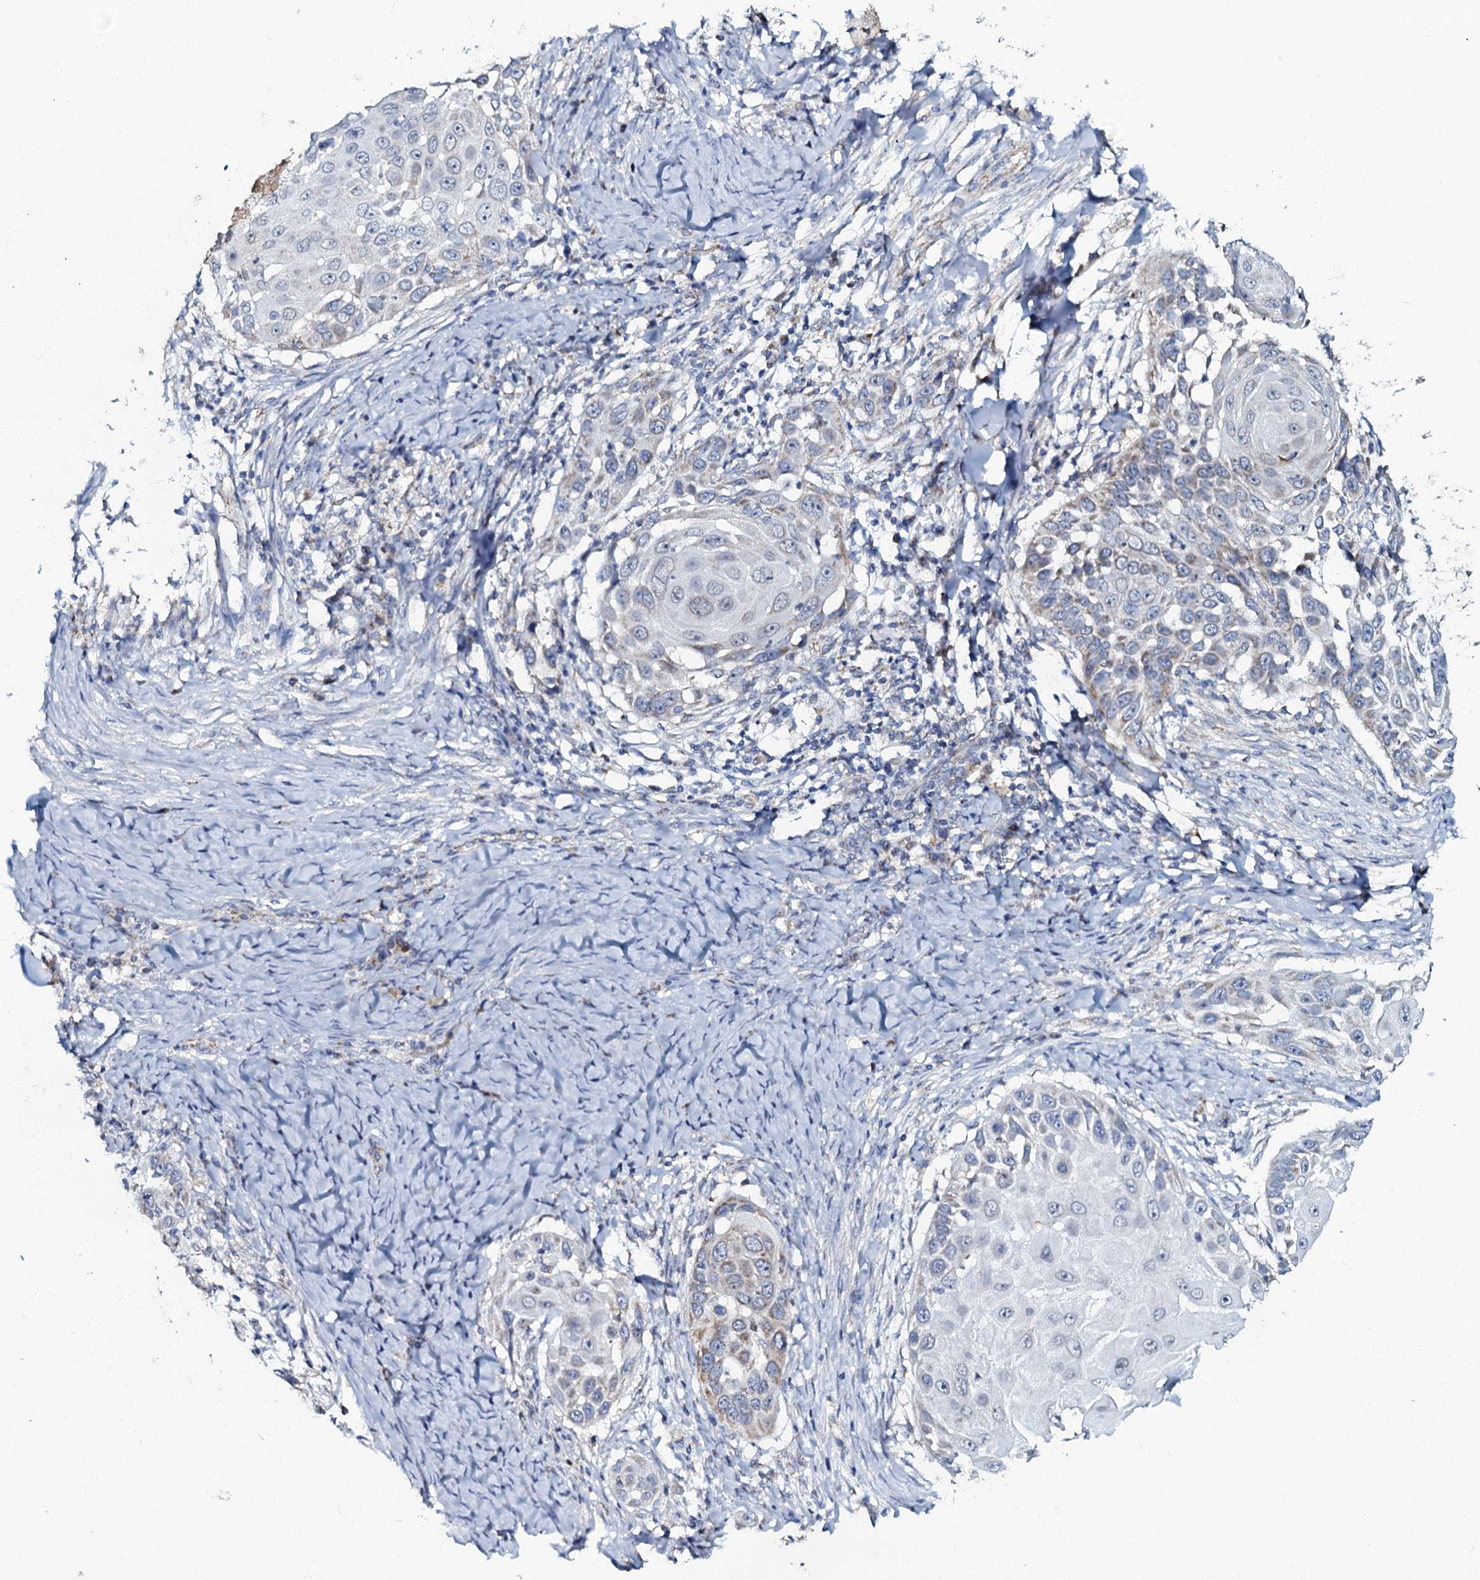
{"staining": {"intensity": "negative", "quantity": "none", "location": "none"}, "tissue": "skin cancer", "cell_type": "Tumor cells", "image_type": "cancer", "snomed": [{"axis": "morphology", "description": "Squamous cell carcinoma, NOS"}, {"axis": "topography", "description": "Skin"}], "caption": "The image shows no significant staining in tumor cells of skin cancer (squamous cell carcinoma). (Stains: DAB (3,3'-diaminobenzidine) immunohistochemistry (IHC) with hematoxylin counter stain, Microscopy: brightfield microscopy at high magnification).", "gene": "MRPL51", "patient": {"sex": "female", "age": 44}}